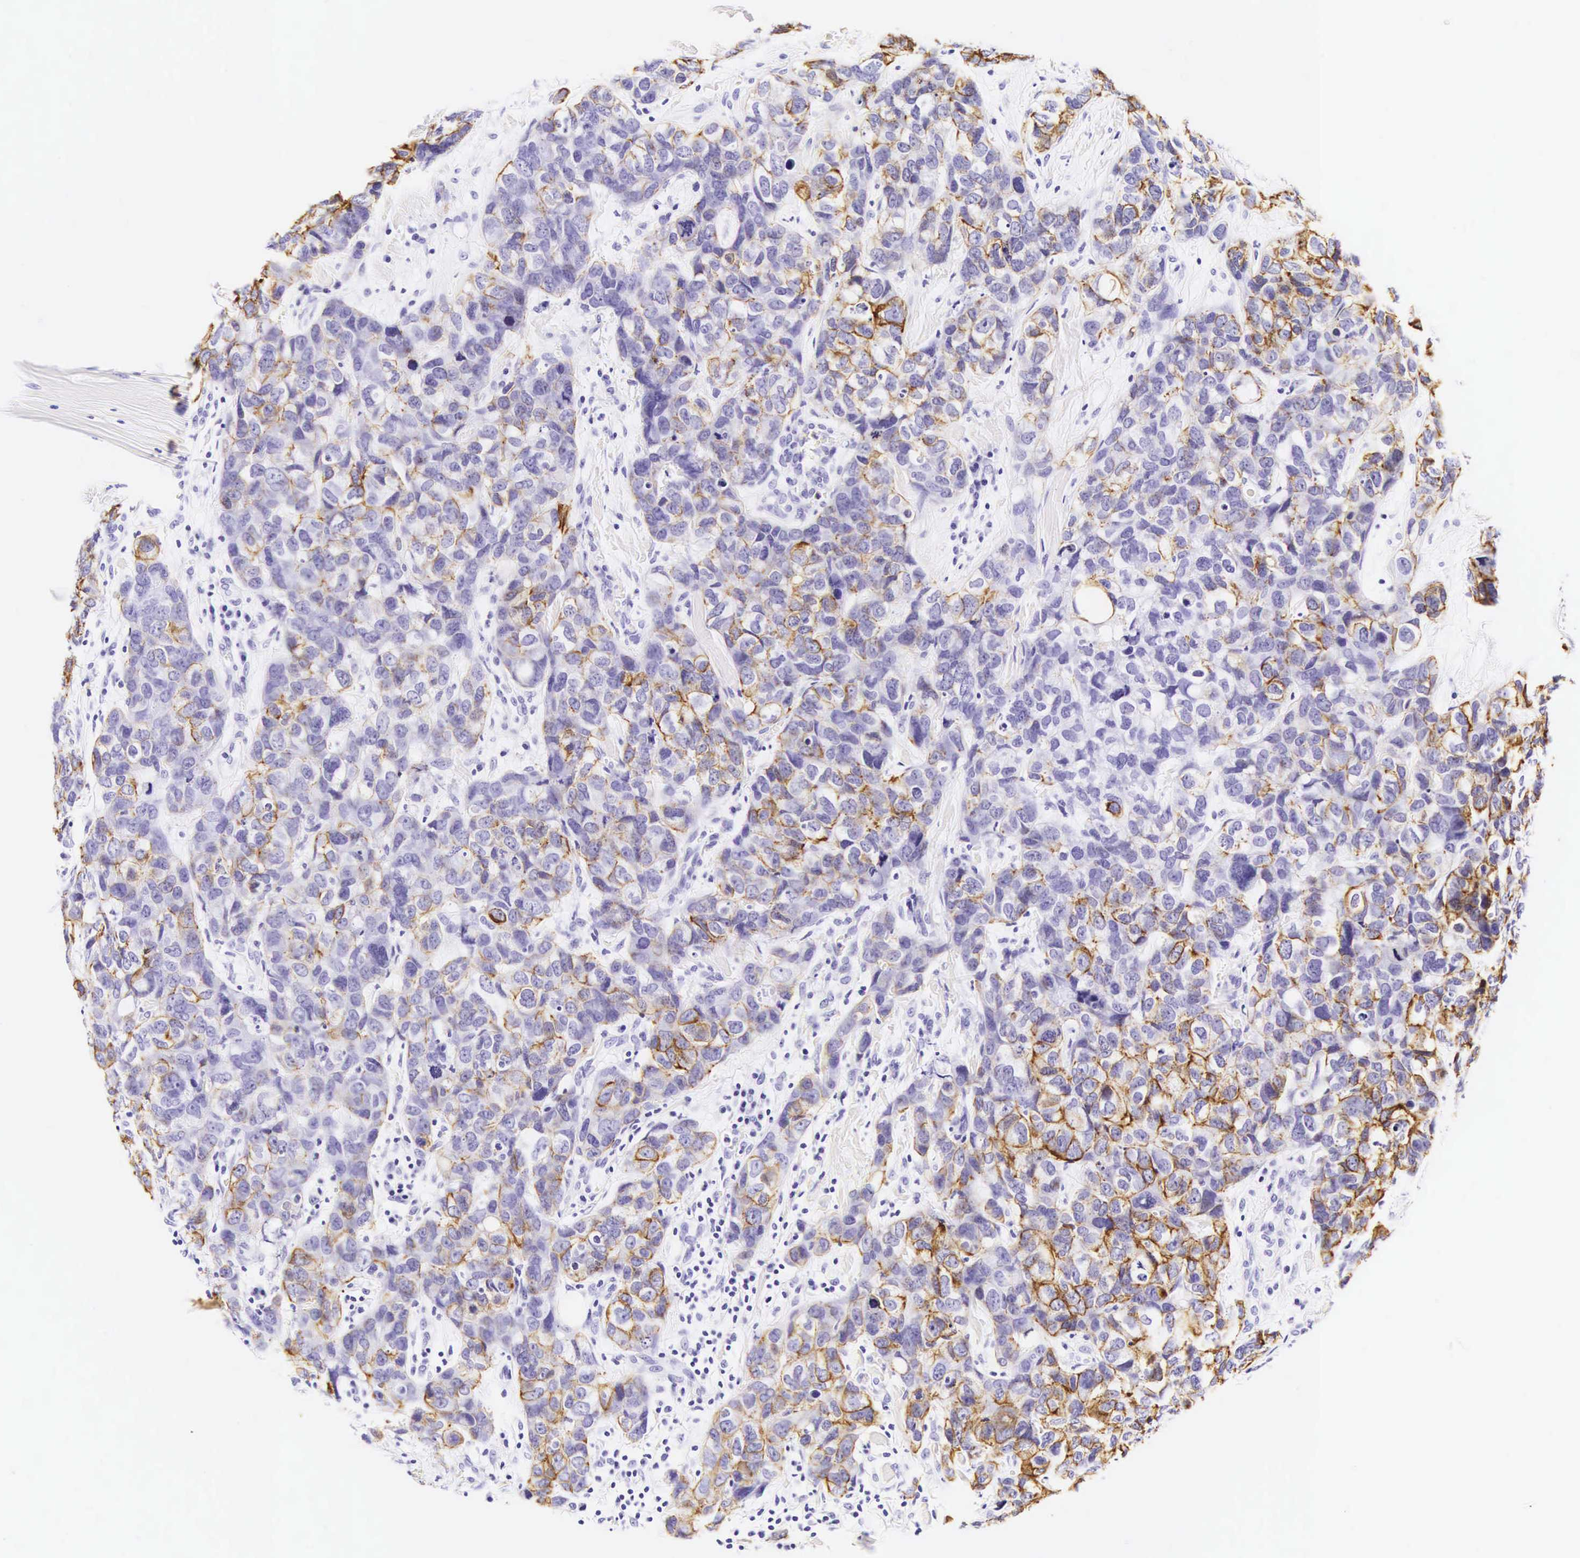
{"staining": {"intensity": "moderate", "quantity": ">75%", "location": "cytoplasmic/membranous"}, "tissue": "breast cancer", "cell_type": "Tumor cells", "image_type": "cancer", "snomed": [{"axis": "morphology", "description": "Duct carcinoma"}, {"axis": "topography", "description": "Breast"}], "caption": "A photomicrograph showing moderate cytoplasmic/membranous positivity in approximately >75% of tumor cells in breast cancer (infiltrating ductal carcinoma), as visualized by brown immunohistochemical staining.", "gene": "KRT18", "patient": {"sex": "female", "age": 91}}